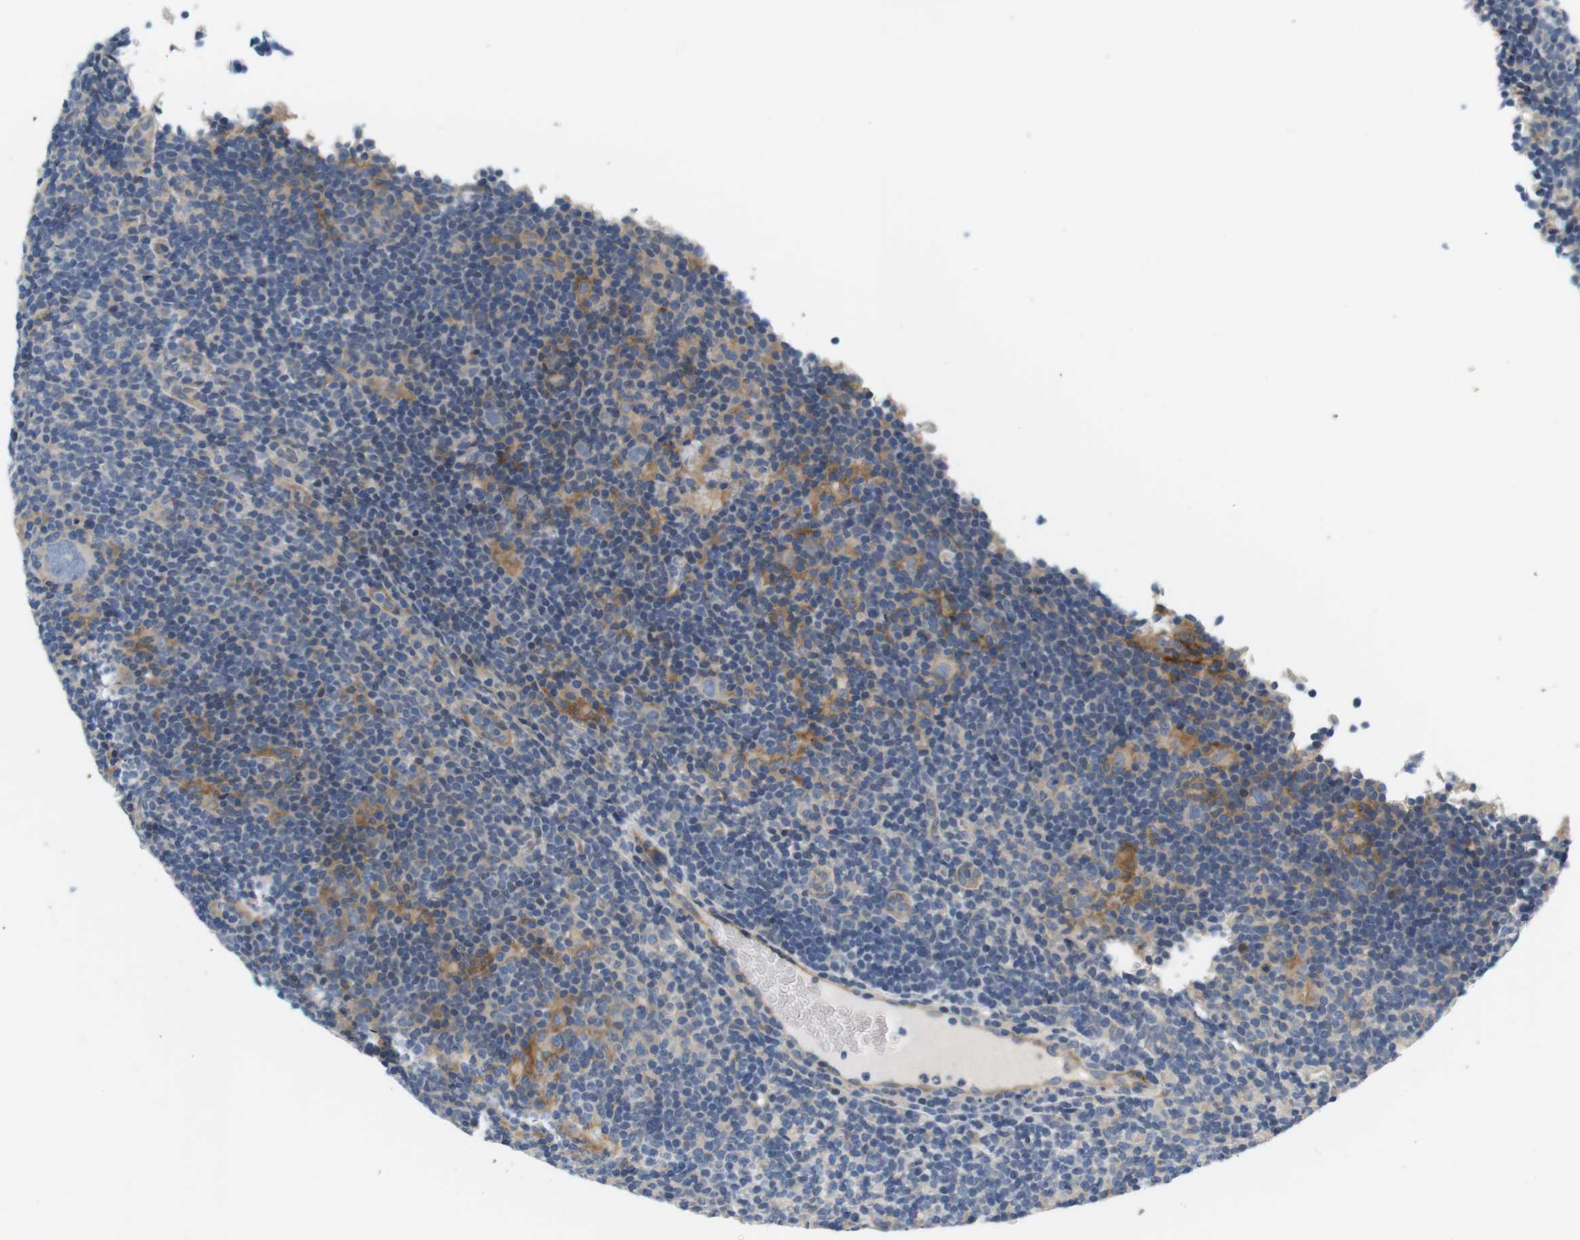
{"staining": {"intensity": "weak", "quantity": "<25%", "location": "cytoplasmic/membranous"}, "tissue": "lymphoma", "cell_type": "Tumor cells", "image_type": "cancer", "snomed": [{"axis": "morphology", "description": "Hodgkin's disease, NOS"}, {"axis": "topography", "description": "Lymph node"}], "caption": "An immunohistochemistry (IHC) image of lymphoma is shown. There is no staining in tumor cells of lymphoma.", "gene": "SLC30A1", "patient": {"sex": "female", "age": 57}}